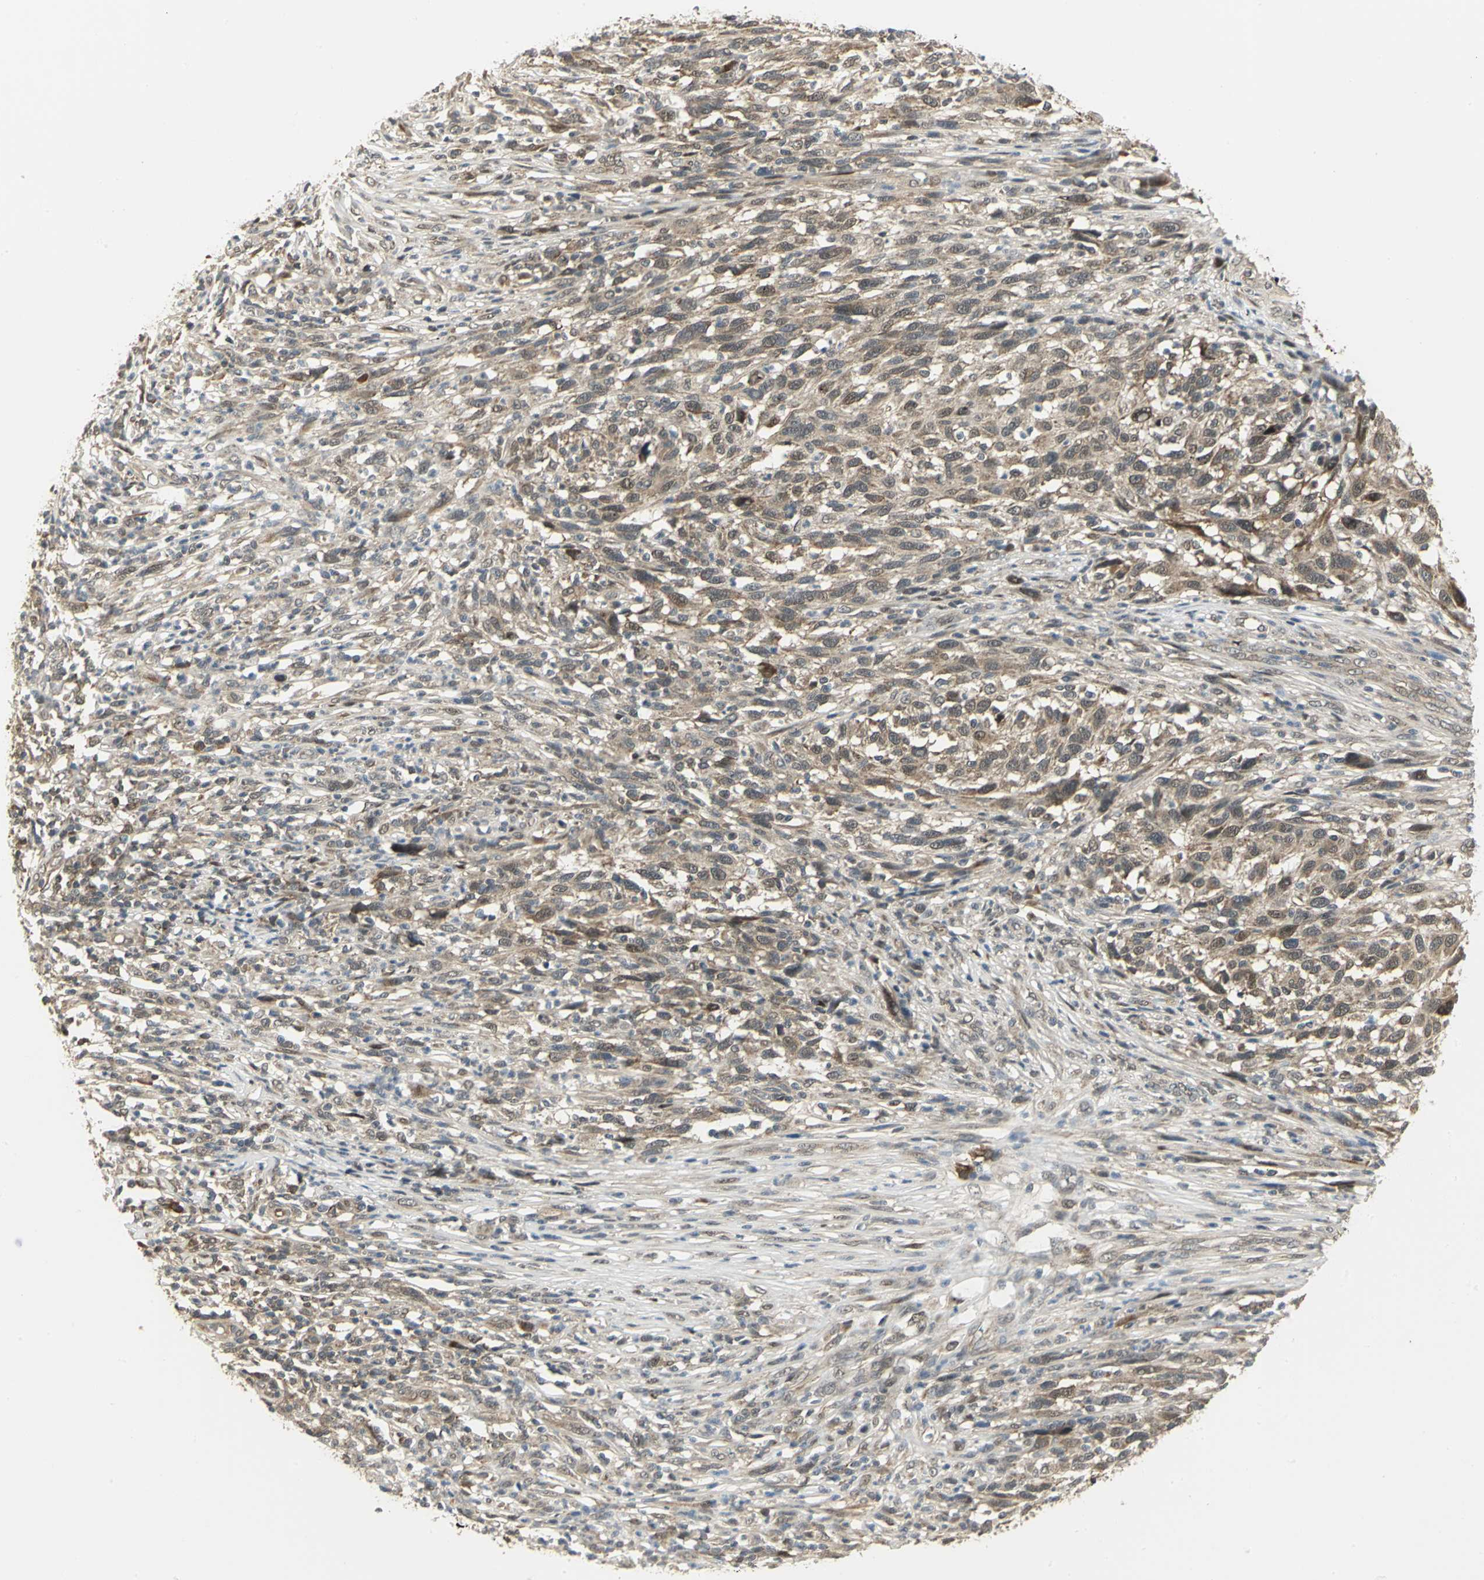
{"staining": {"intensity": "moderate", "quantity": ">75%", "location": "cytoplasmic/membranous"}, "tissue": "melanoma", "cell_type": "Tumor cells", "image_type": "cancer", "snomed": [{"axis": "morphology", "description": "Malignant melanoma, Metastatic site"}, {"axis": "topography", "description": "Lymph node"}], "caption": "Immunohistochemical staining of malignant melanoma (metastatic site) reveals medium levels of moderate cytoplasmic/membranous expression in approximately >75% of tumor cells. The protein is shown in brown color, while the nuclei are stained blue.", "gene": "PSMC4", "patient": {"sex": "male", "age": 61}}